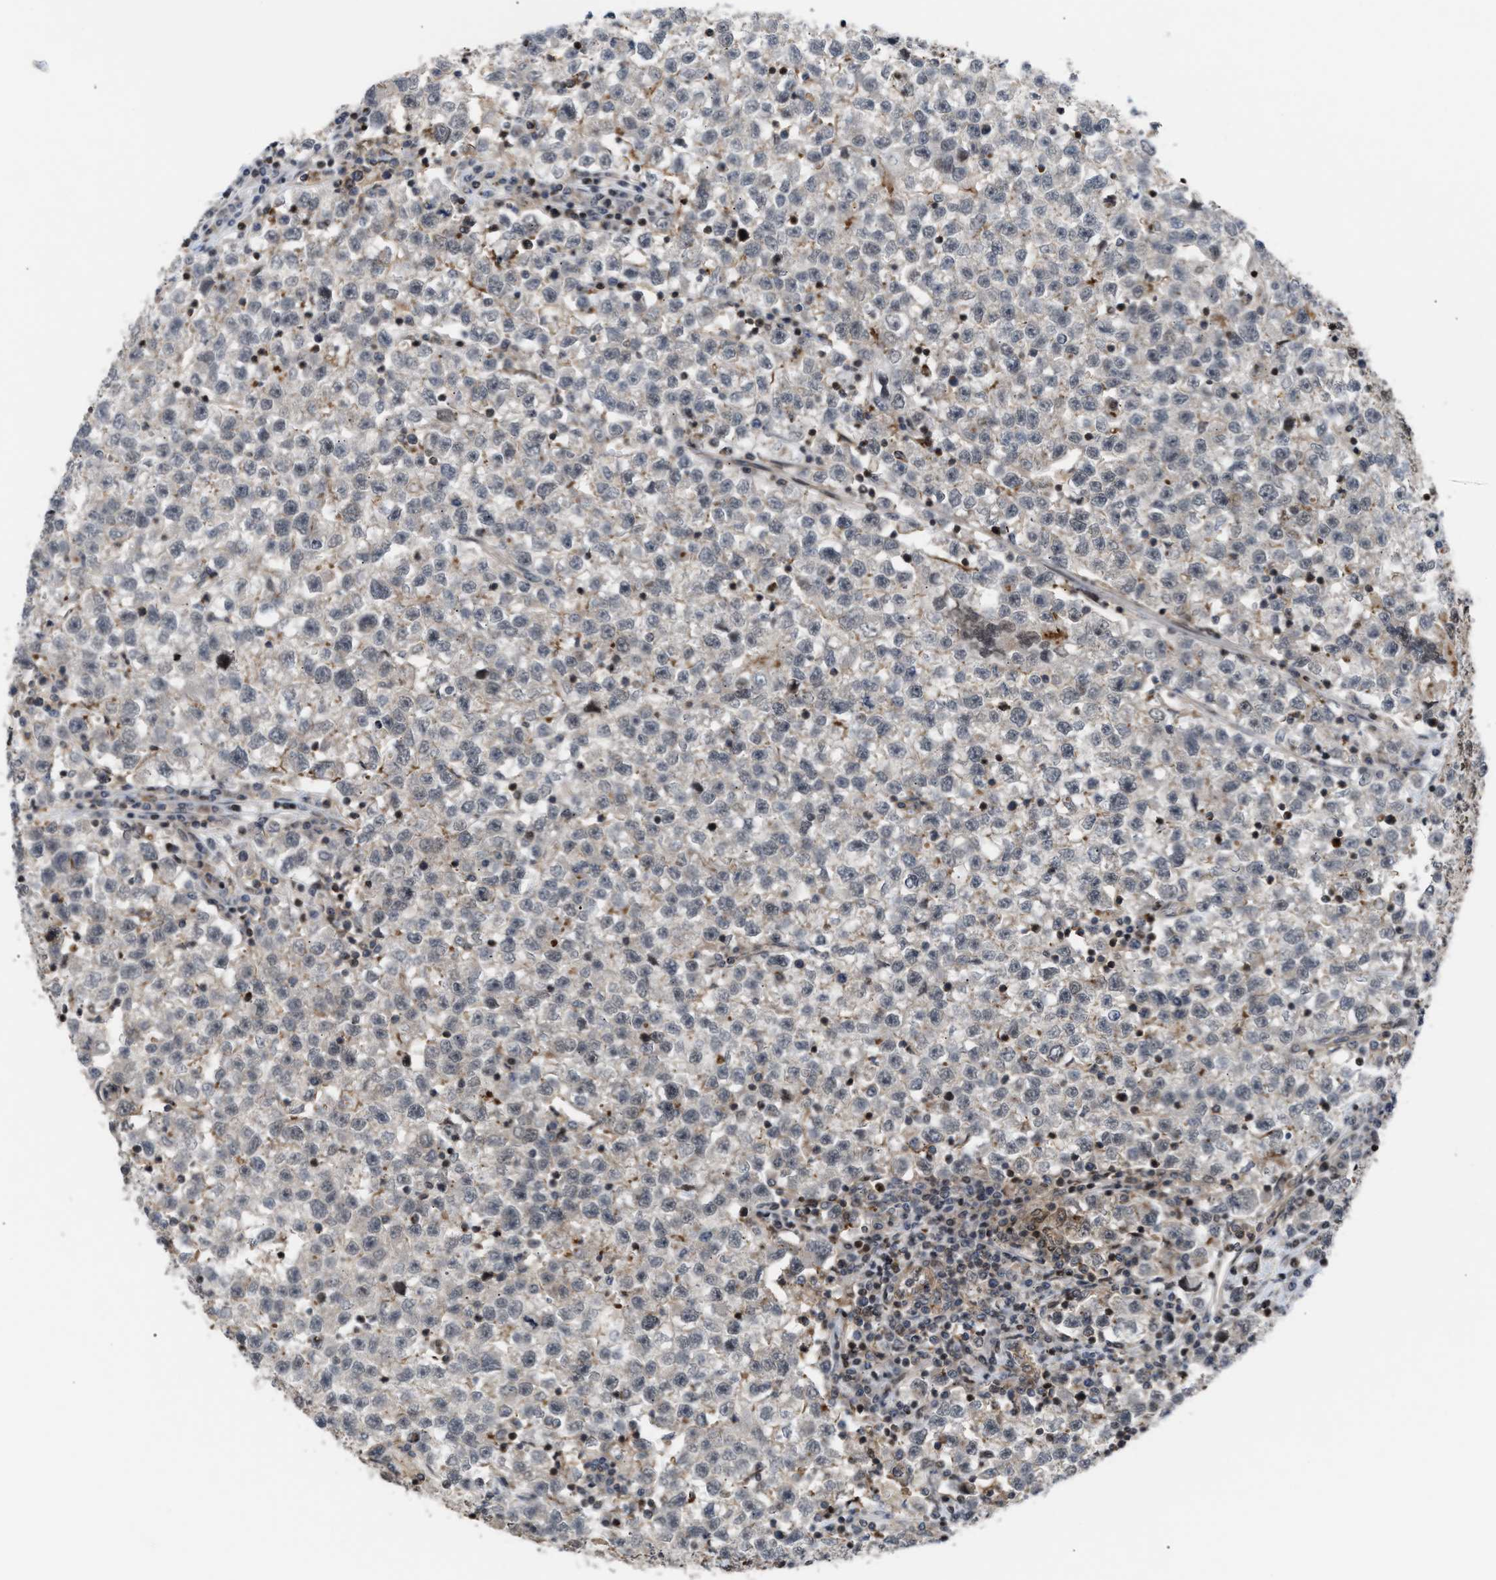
{"staining": {"intensity": "negative", "quantity": "none", "location": "none"}, "tissue": "testis cancer", "cell_type": "Tumor cells", "image_type": "cancer", "snomed": [{"axis": "morphology", "description": "Seminoma, NOS"}, {"axis": "topography", "description": "Testis"}], "caption": "DAB immunohistochemical staining of human testis seminoma reveals no significant staining in tumor cells.", "gene": "STAU2", "patient": {"sex": "male", "age": 22}}